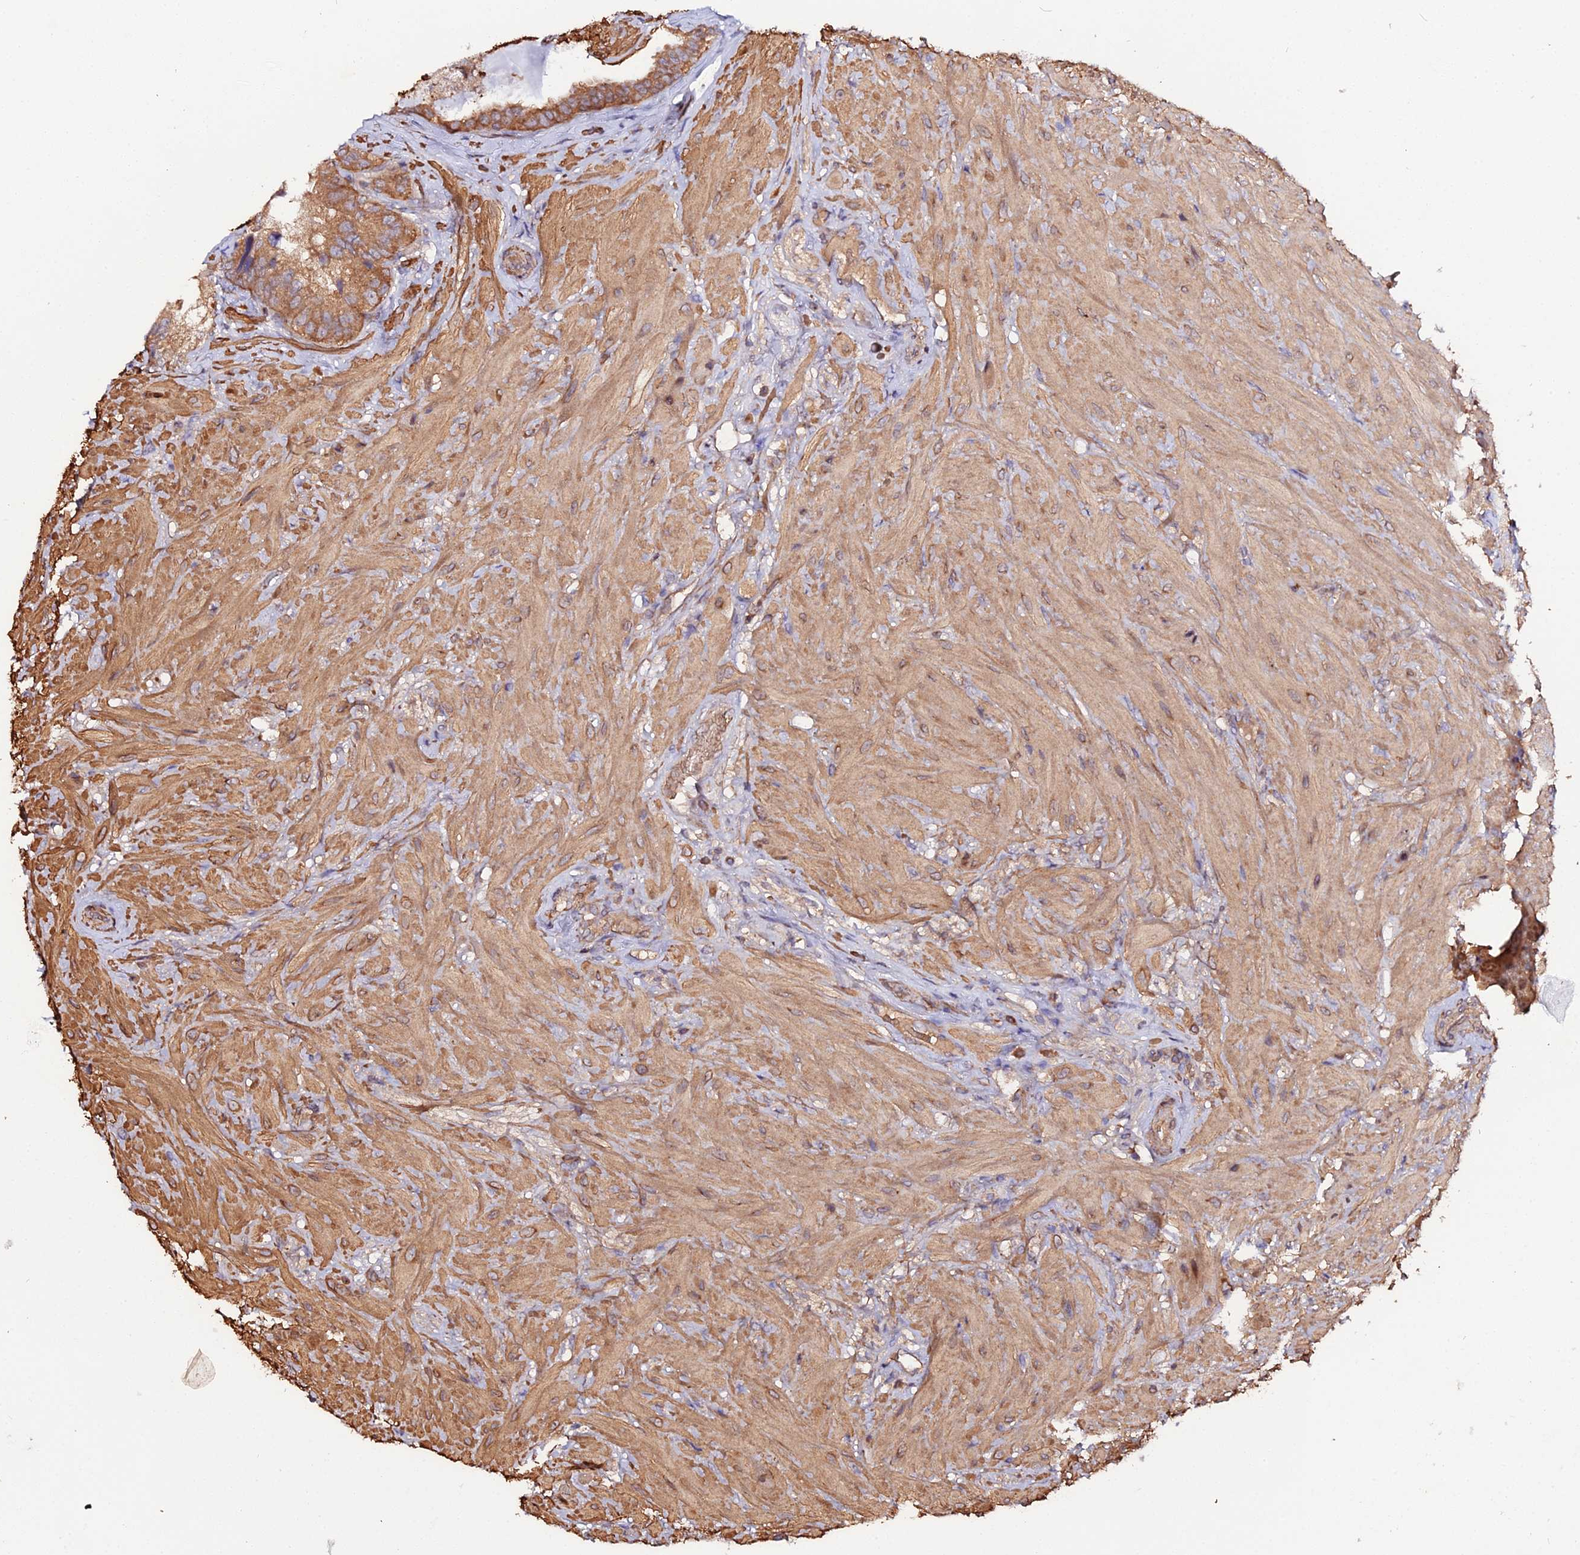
{"staining": {"intensity": "moderate", "quantity": ">75%", "location": "cytoplasmic/membranous"}, "tissue": "seminal vesicle", "cell_type": "Glandular cells", "image_type": "normal", "snomed": [{"axis": "morphology", "description": "Normal tissue, NOS"}, {"axis": "topography", "description": "Seminal veicle"}, {"axis": "topography", "description": "Peripheral nerve tissue"}], "caption": "Moderate cytoplasmic/membranous staining is seen in about >75% of glandular cells in normal seminal vesicle.", "gene": "TRIM26", "patient": {"sex": "male", "age": 67}}